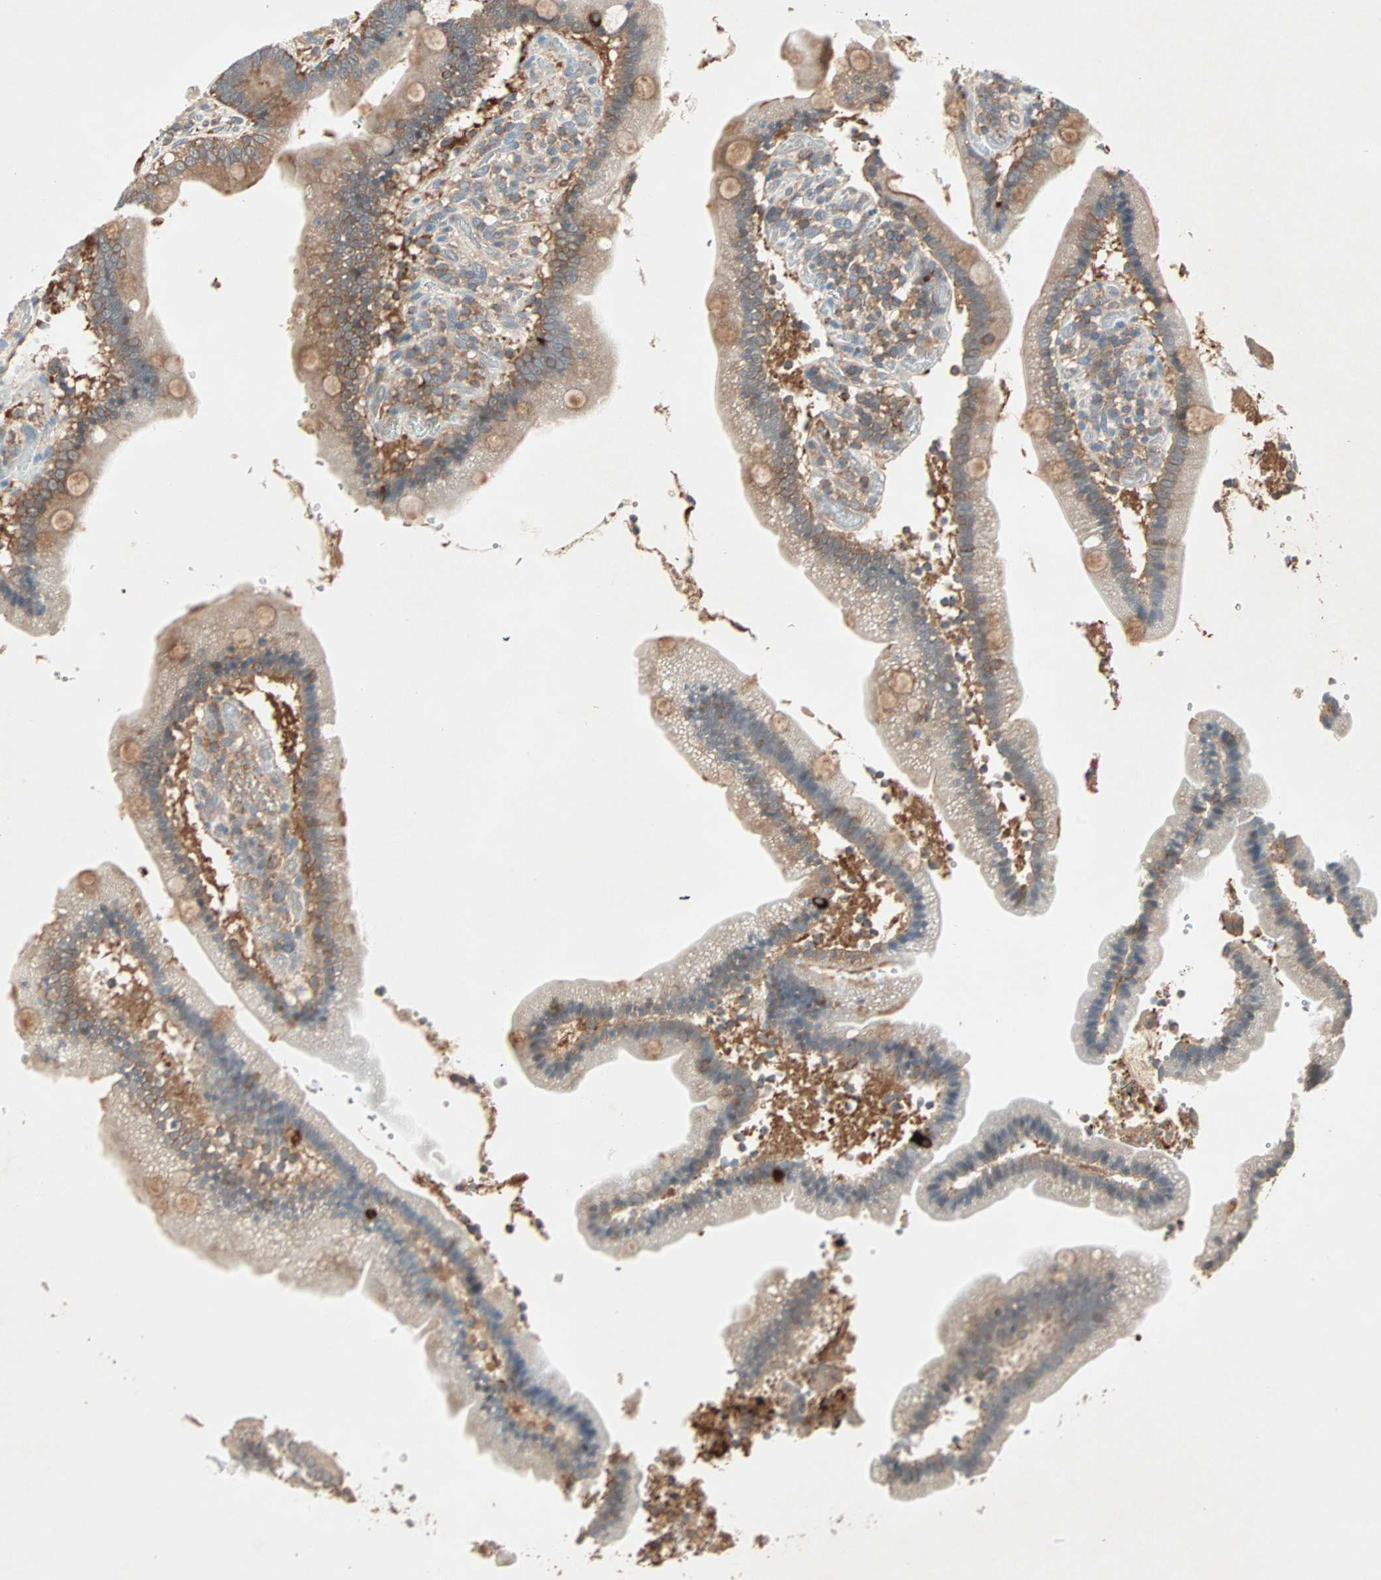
{"staining": {"intensity": "strong", "quantity": ">75%", "location": "cytoplasmic/membranous"}, "tissue": "duodenum", "cell_type": "Glandular cells", "image_type": "normal", "snomed": [{"axis": "morphology", "description": "Normal tissue, NOS"}, {"axis": "topography", "description": "Duodenum"}], "caption": "Duodenum was stained to show a protein in brown. There is high levels of strong cytoplasmic/membranous positivity in about >75% of glandular cells. (DAB (3,3'-diaminobenzidine) = brown stain, brightfield microscopy at high magnification).", "gene": "TEC", "patient": {"sex": "male", "age": 66}}